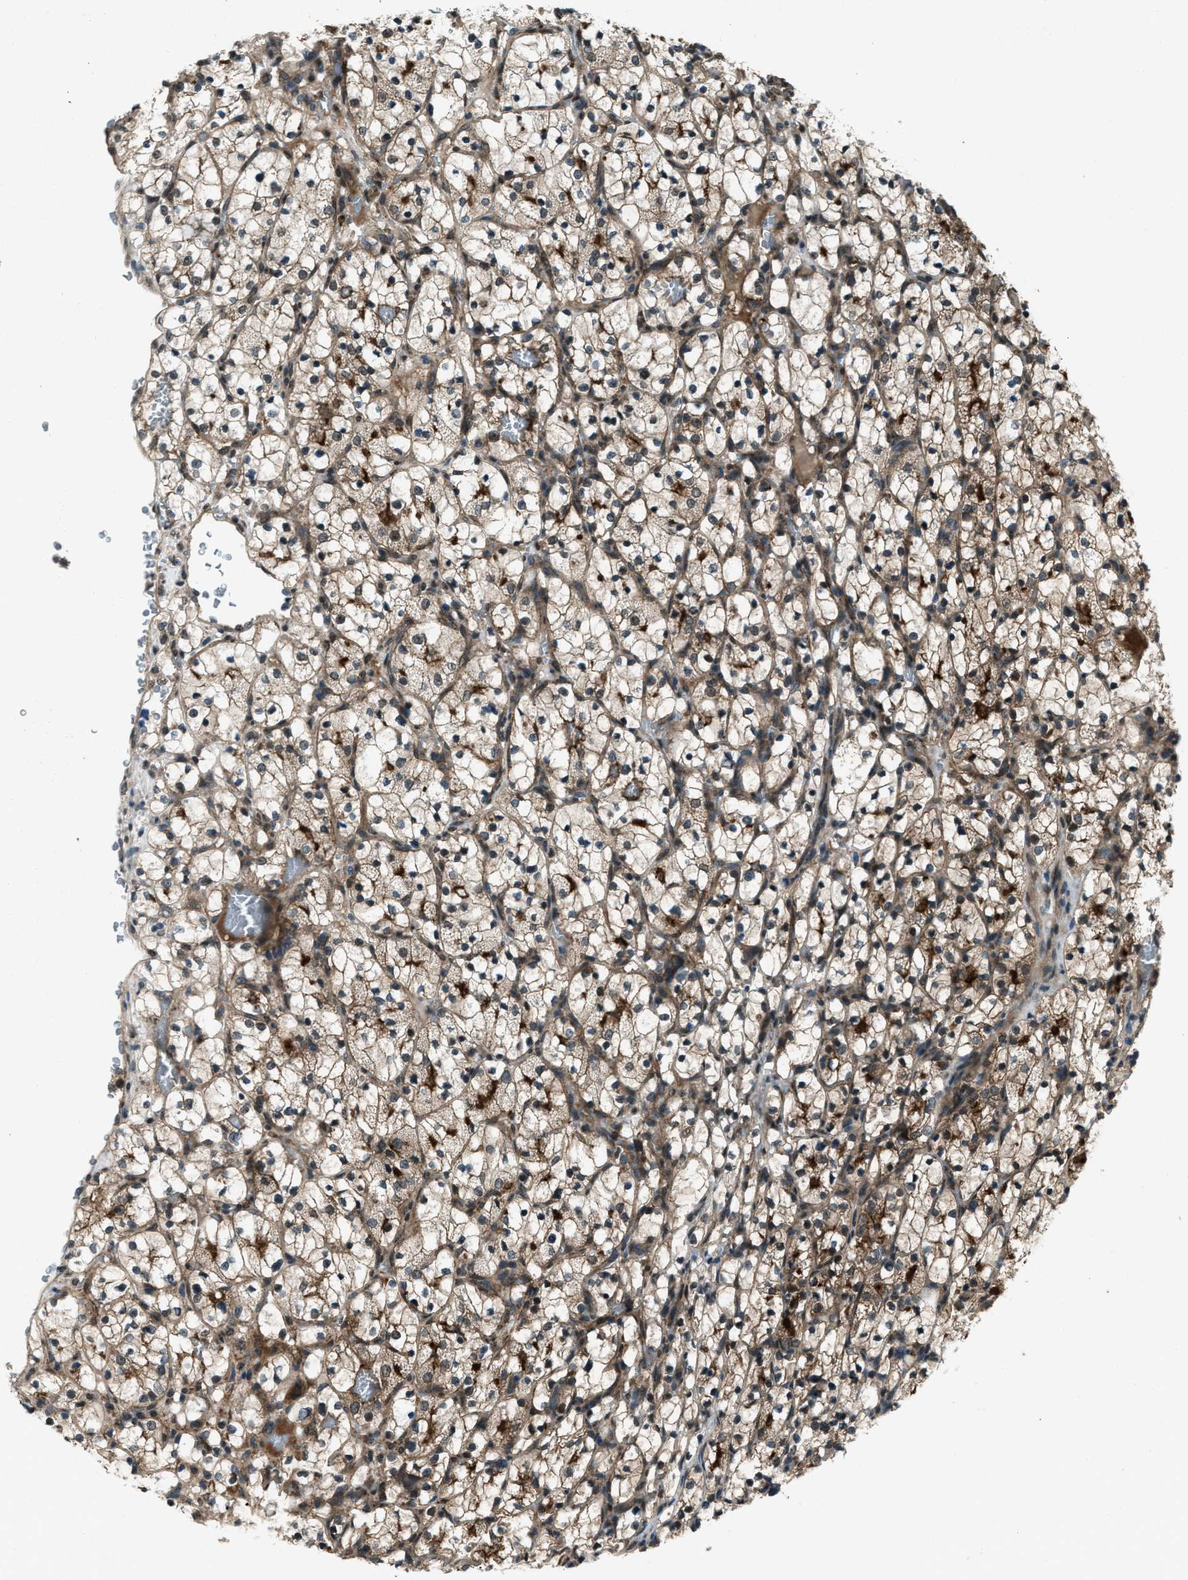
{"staining": {"intensity": "moderate", "quantity": "25%-75%", "location": "cytoplasmic/membranous"}, "tissue": "renal cancer", "cell_type": "Tumor cells", "image_type": "cancer", "snomed": [{"axis": "morphology", "description": "Adenocarcinoma, NOS"}, {"axis": "topography", "description": "Kidney"}], "caption": "Protein expression analysis of human renal cancer (adenocarcinoma) reveals moderate cytoplasmic/membranous expression in approximately 25%-75% of tumor cells. The staining was performed using DAB (3,3'-diaminobenzidine), with brown indicating positive protein expression. Nuclei are stained blue with hematoxylin.", "gene": "SVIL", "patient": {"sex": "female", "age": 69}}